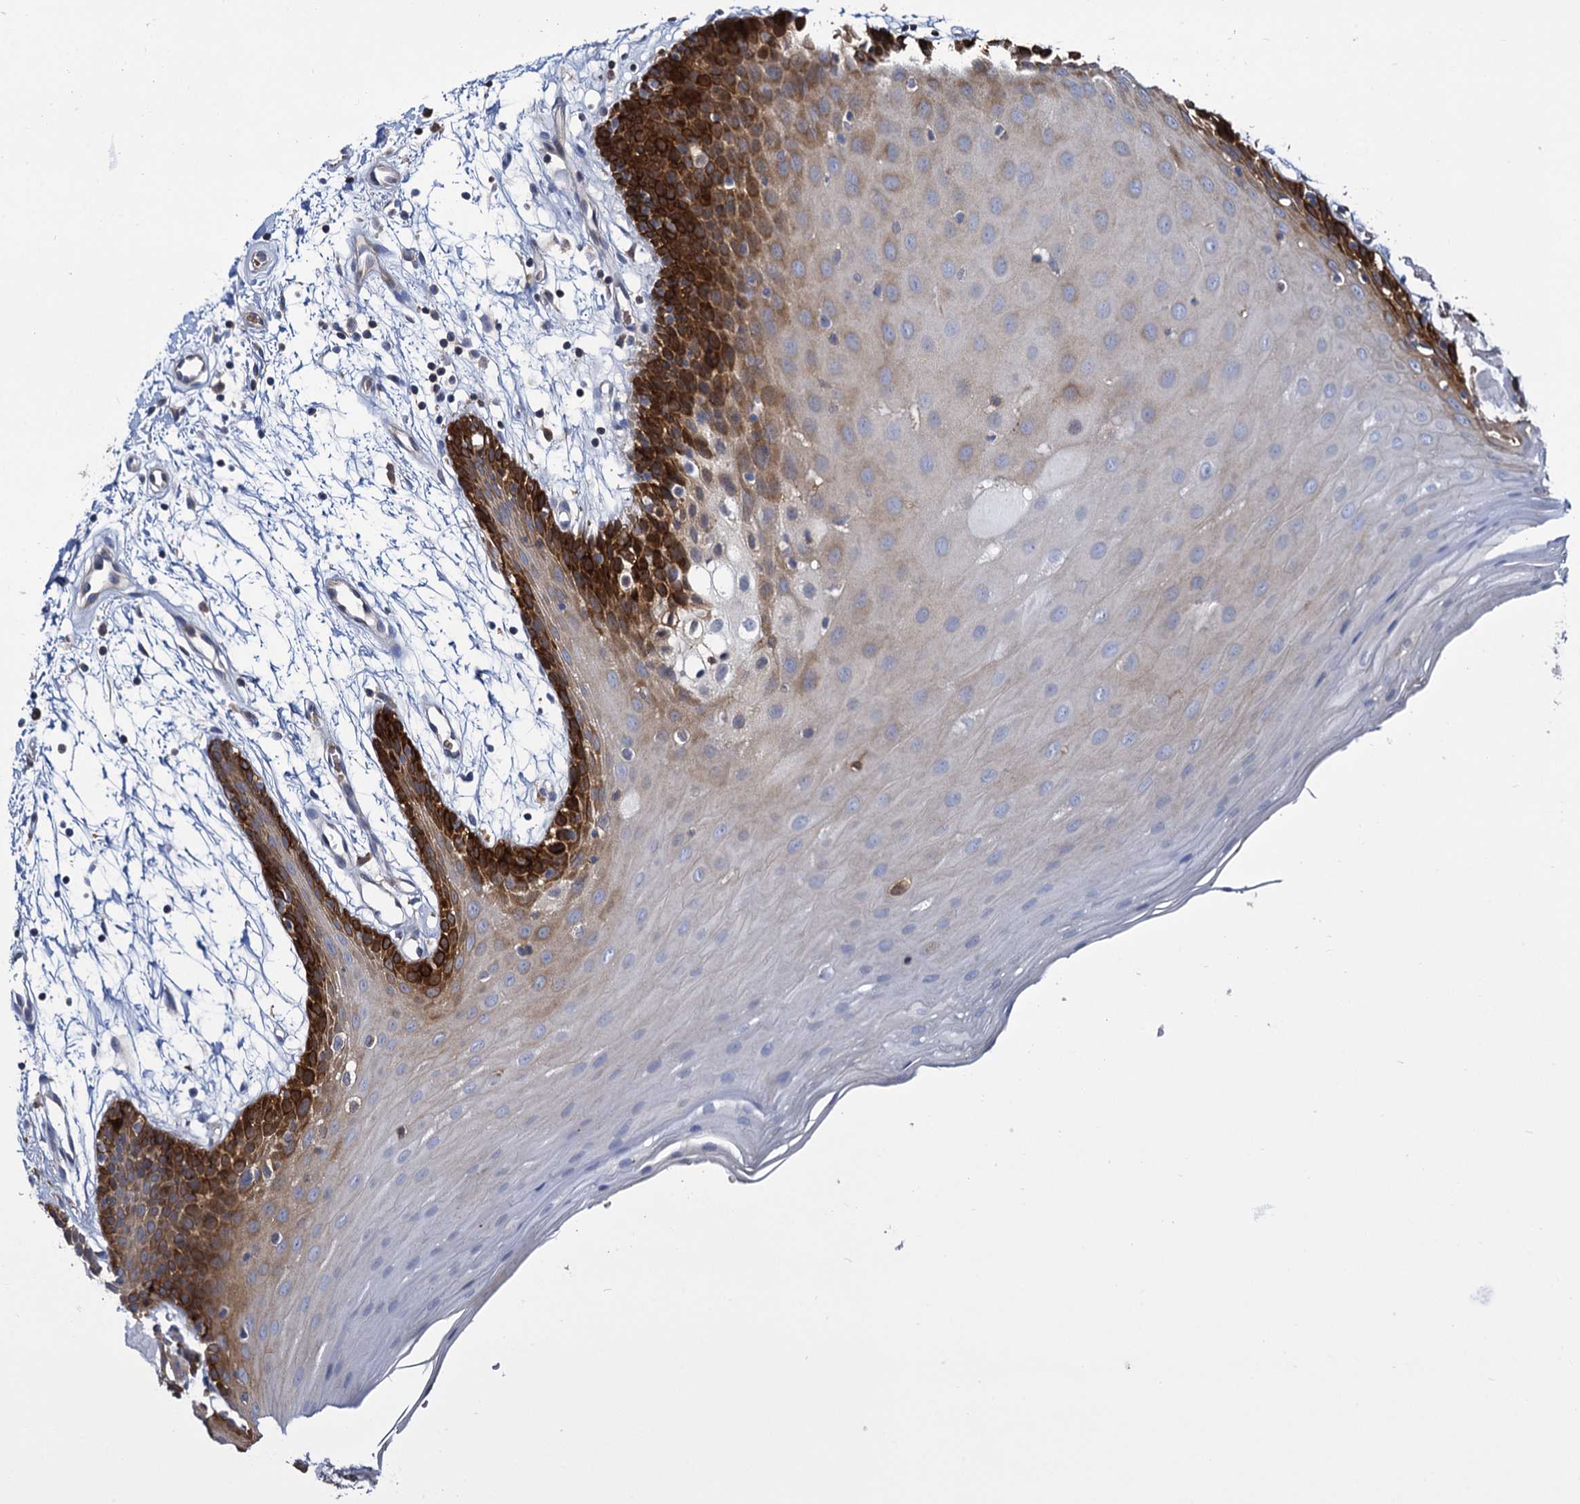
{"staining": {"intensity": "strong", "quantity": "25%-75%", "location": "cytoplasmic/membranous"}, "tissue": "oral mucosa", "cell_type": "Squamous epithelial cells", "image_type": "normal", "snomed": [{"axis": "morphology", "description": "Normal tissue, NOS"}, {"axis": "topography", "description": "Skeletal muscle"}, {"axis": "topography", "description": "Oral tissue"}, {"axis": "topography", "description": "Salivary gland"}, {"axis": "topography", "description": "Peripheral nerve tissue"}], "caption": "Benign oral mucosa exhibits strong cytoplasmic/membranous expression in about 25%-75% of squamous epithelial cells, visualized by immunohistochemistry. The protein is stained brown, and the nuclei are stained in blue (DAB (3,3'-diaminobenzidine) IHC with brightfield microscopy, high magnification).", "gene": "GCLC", "patient": {"sex": "male", "age": 54}}